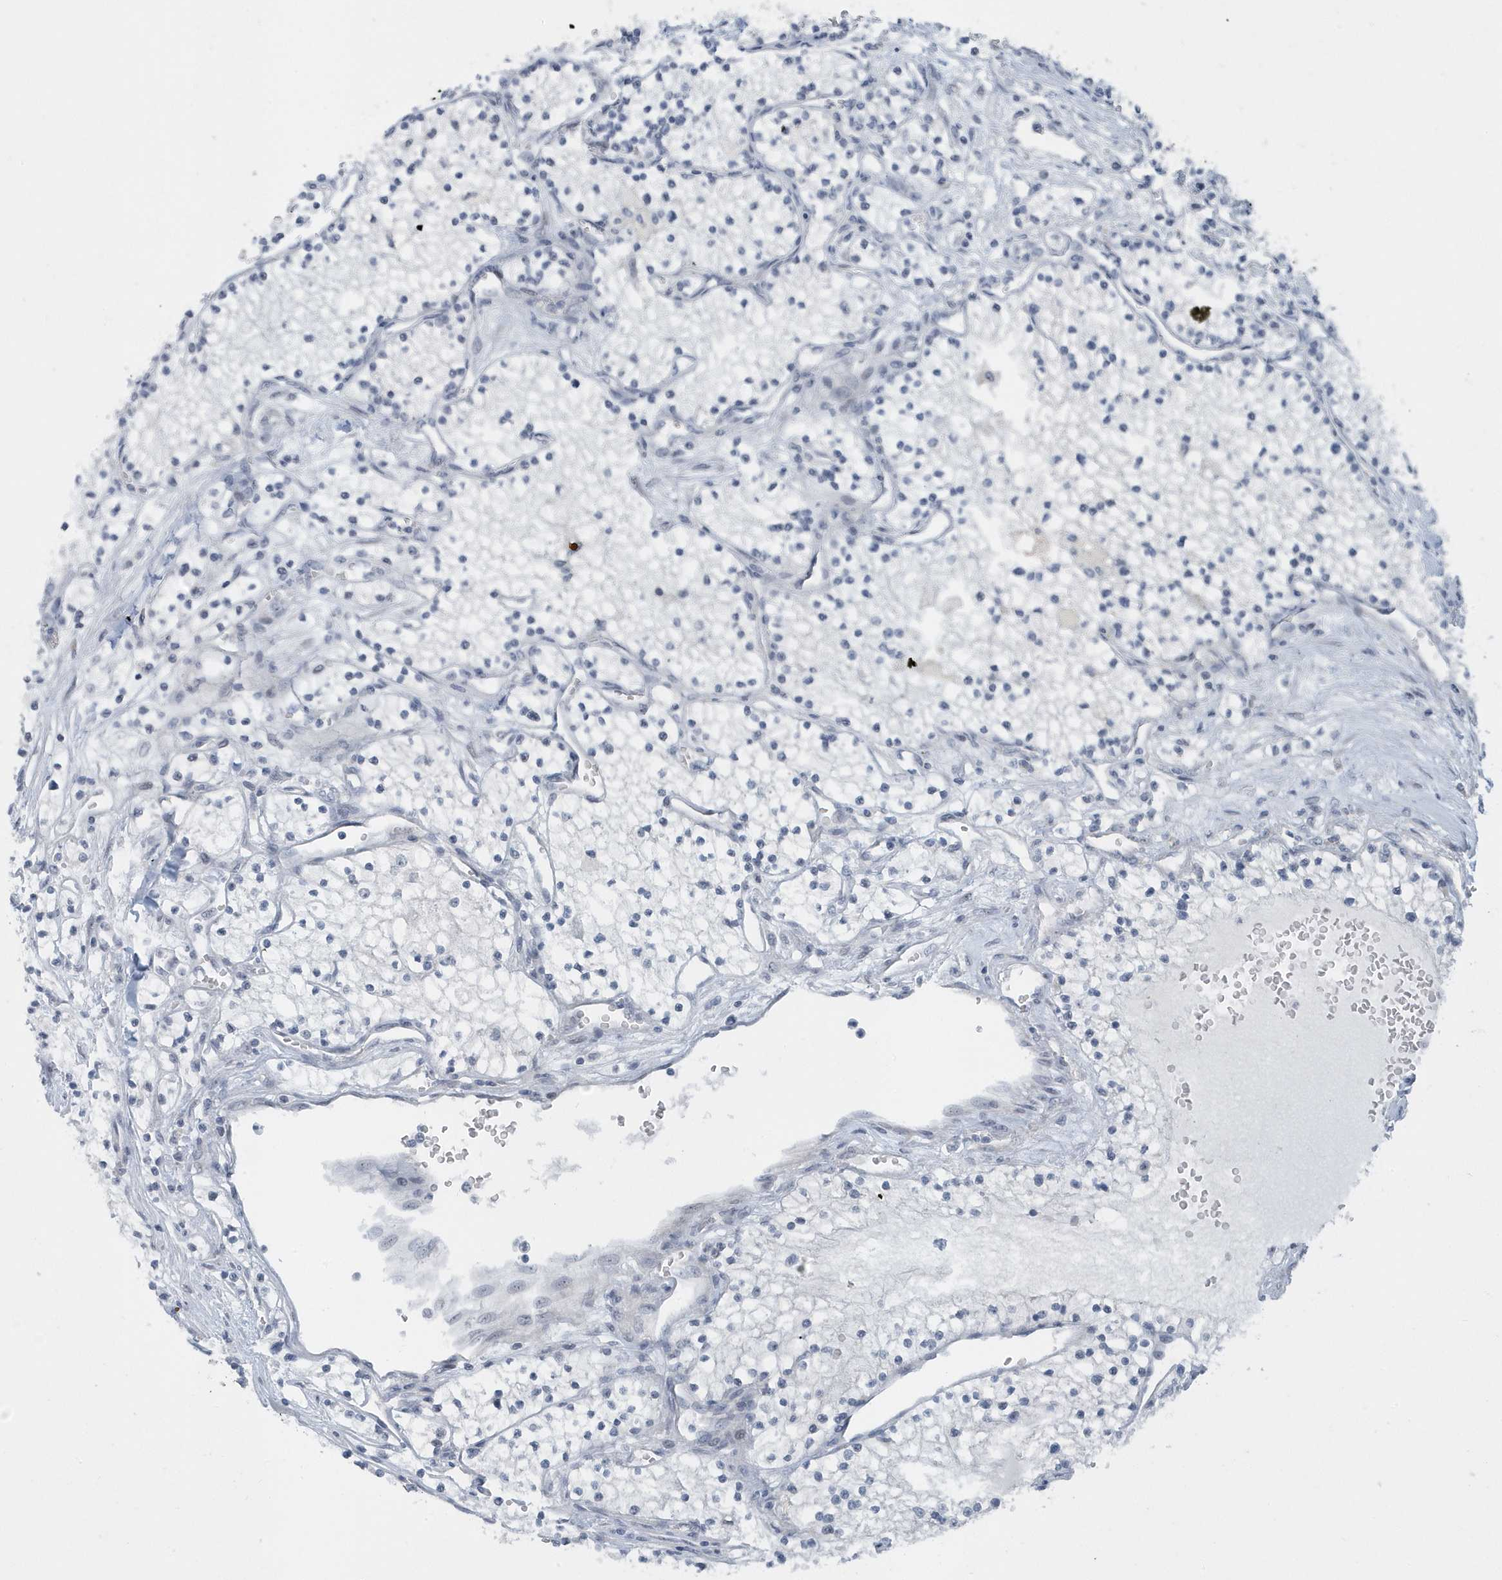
{"staining": {"intensity": "negative", "quantity": "none", "location": "none"}, "tissue": "renal cancer", "cell_type": "Tumor cells", "image_type": "cancer", "snomed": [{"axis": "morphology", "description": "Normal tissue, NOS"}, {"axis": "morphology", "description": "Adenocarcinoma, NOS"}, {"axis": "topography", "description": "Kidney"}], "caption": "Tumor cells are negative for protein expression in human adenocarcinoma (renal).", "gene": "RPF2", "patient": {"sex": "male", "age": 68}}